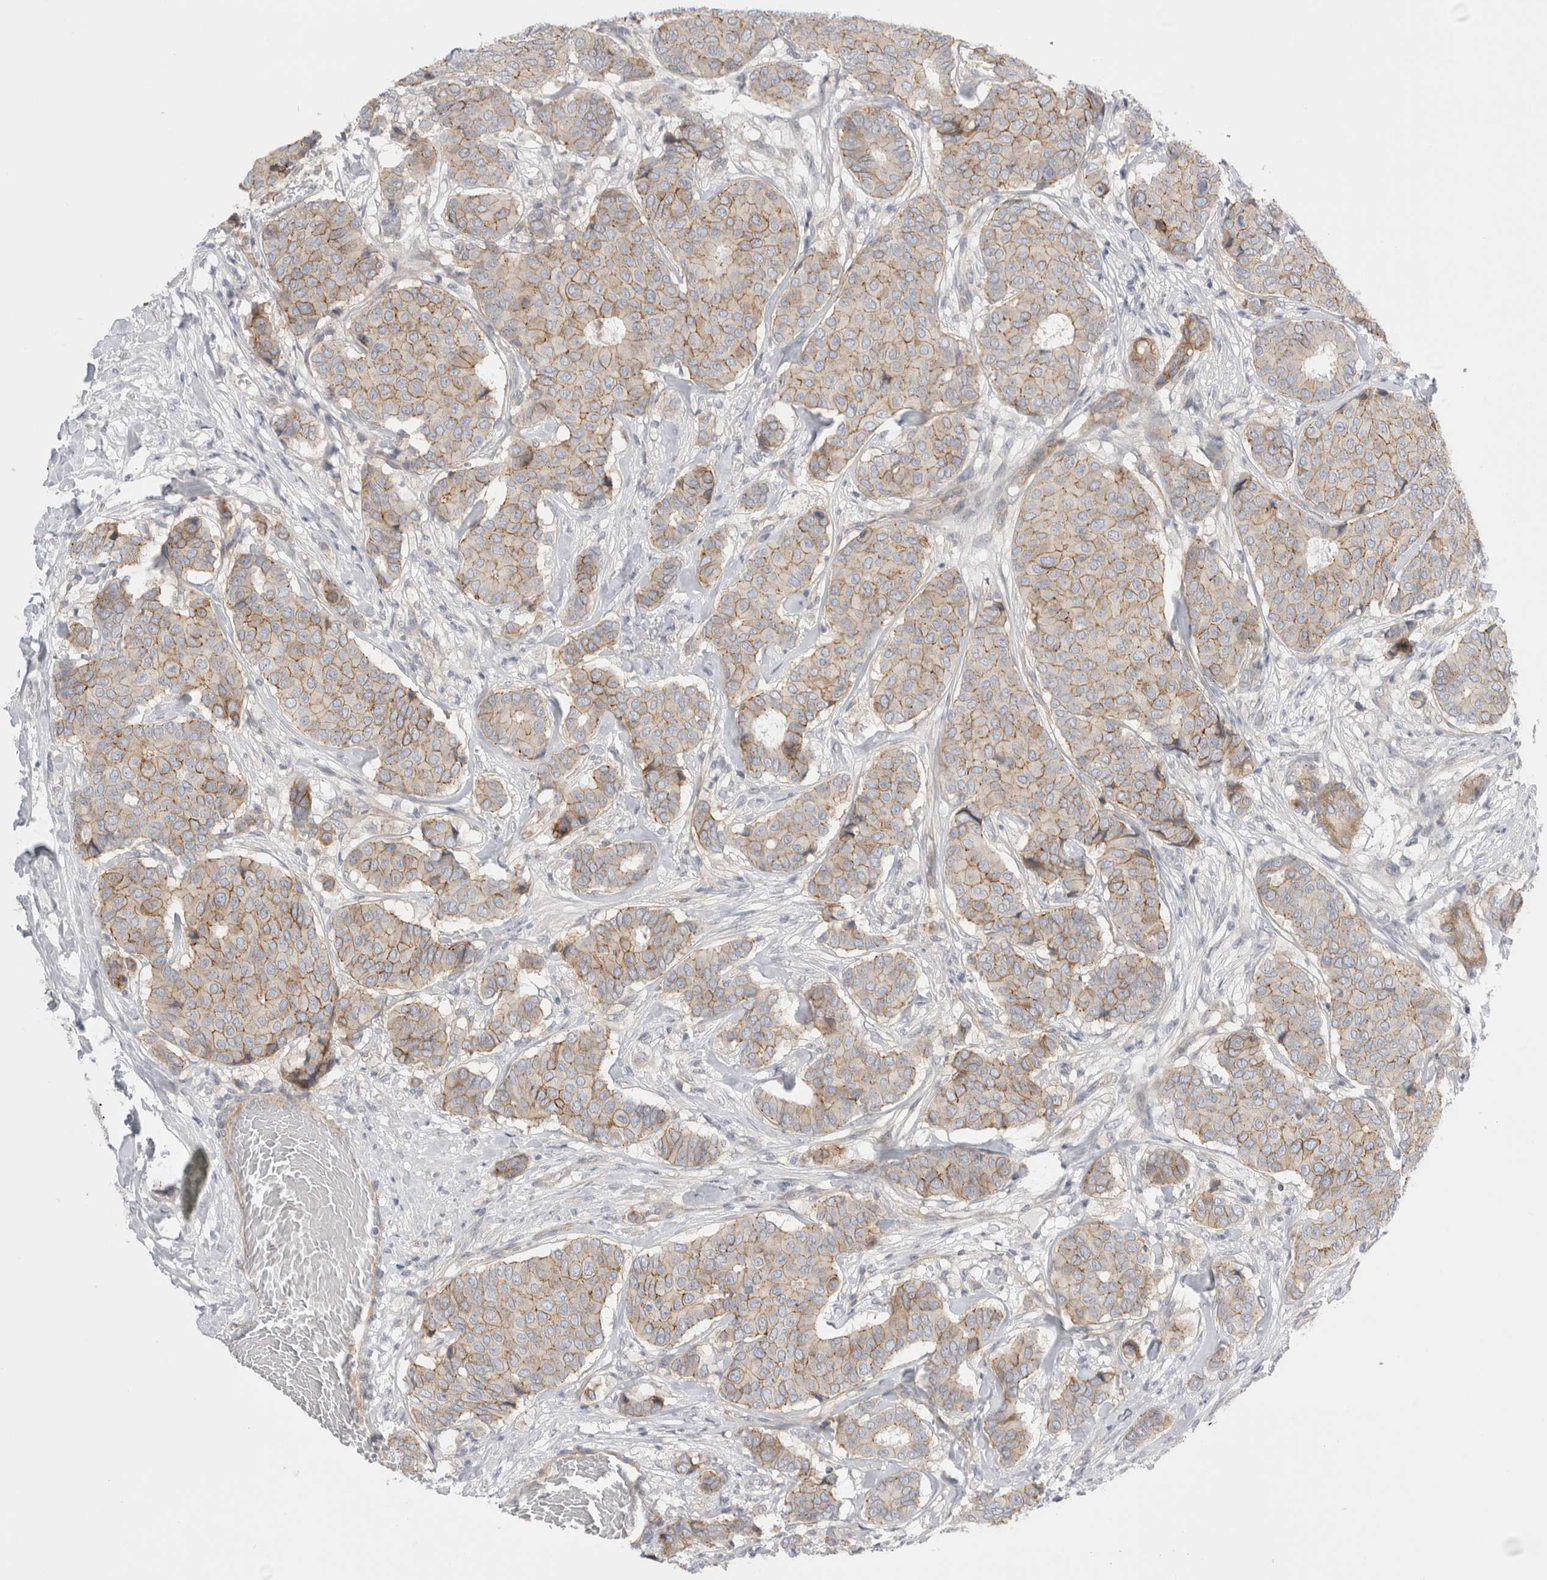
{"staining": {"intensity": "weak", "quantity": ">75%", "location": "cytoplasmic/membranous"}, "tissue": "breast cancer", "cell_type": "Tumor cells", "image_type": "cancer", "snomed": [{"axis": "morphology", "description": "Duct carcinoma"}, {"axis": "topography", "description": "Breast"}], "caption": "Immunohistochemistry staining of invasive ductal carcinoma (breast), which demonstrates low levels of weak cytoplasmic/membranous positivity in about >75% of tumor cells indicating weak cytoplasmic/membranous protein positivity. The staining was performed using DAB (3,3'-diaminobenzidine) (brown) for protein detection and nuclei were counterstained in hematoxylin (blue).", "gene": "VANGL1", "patient": {"sex": "female", "age": 75}}